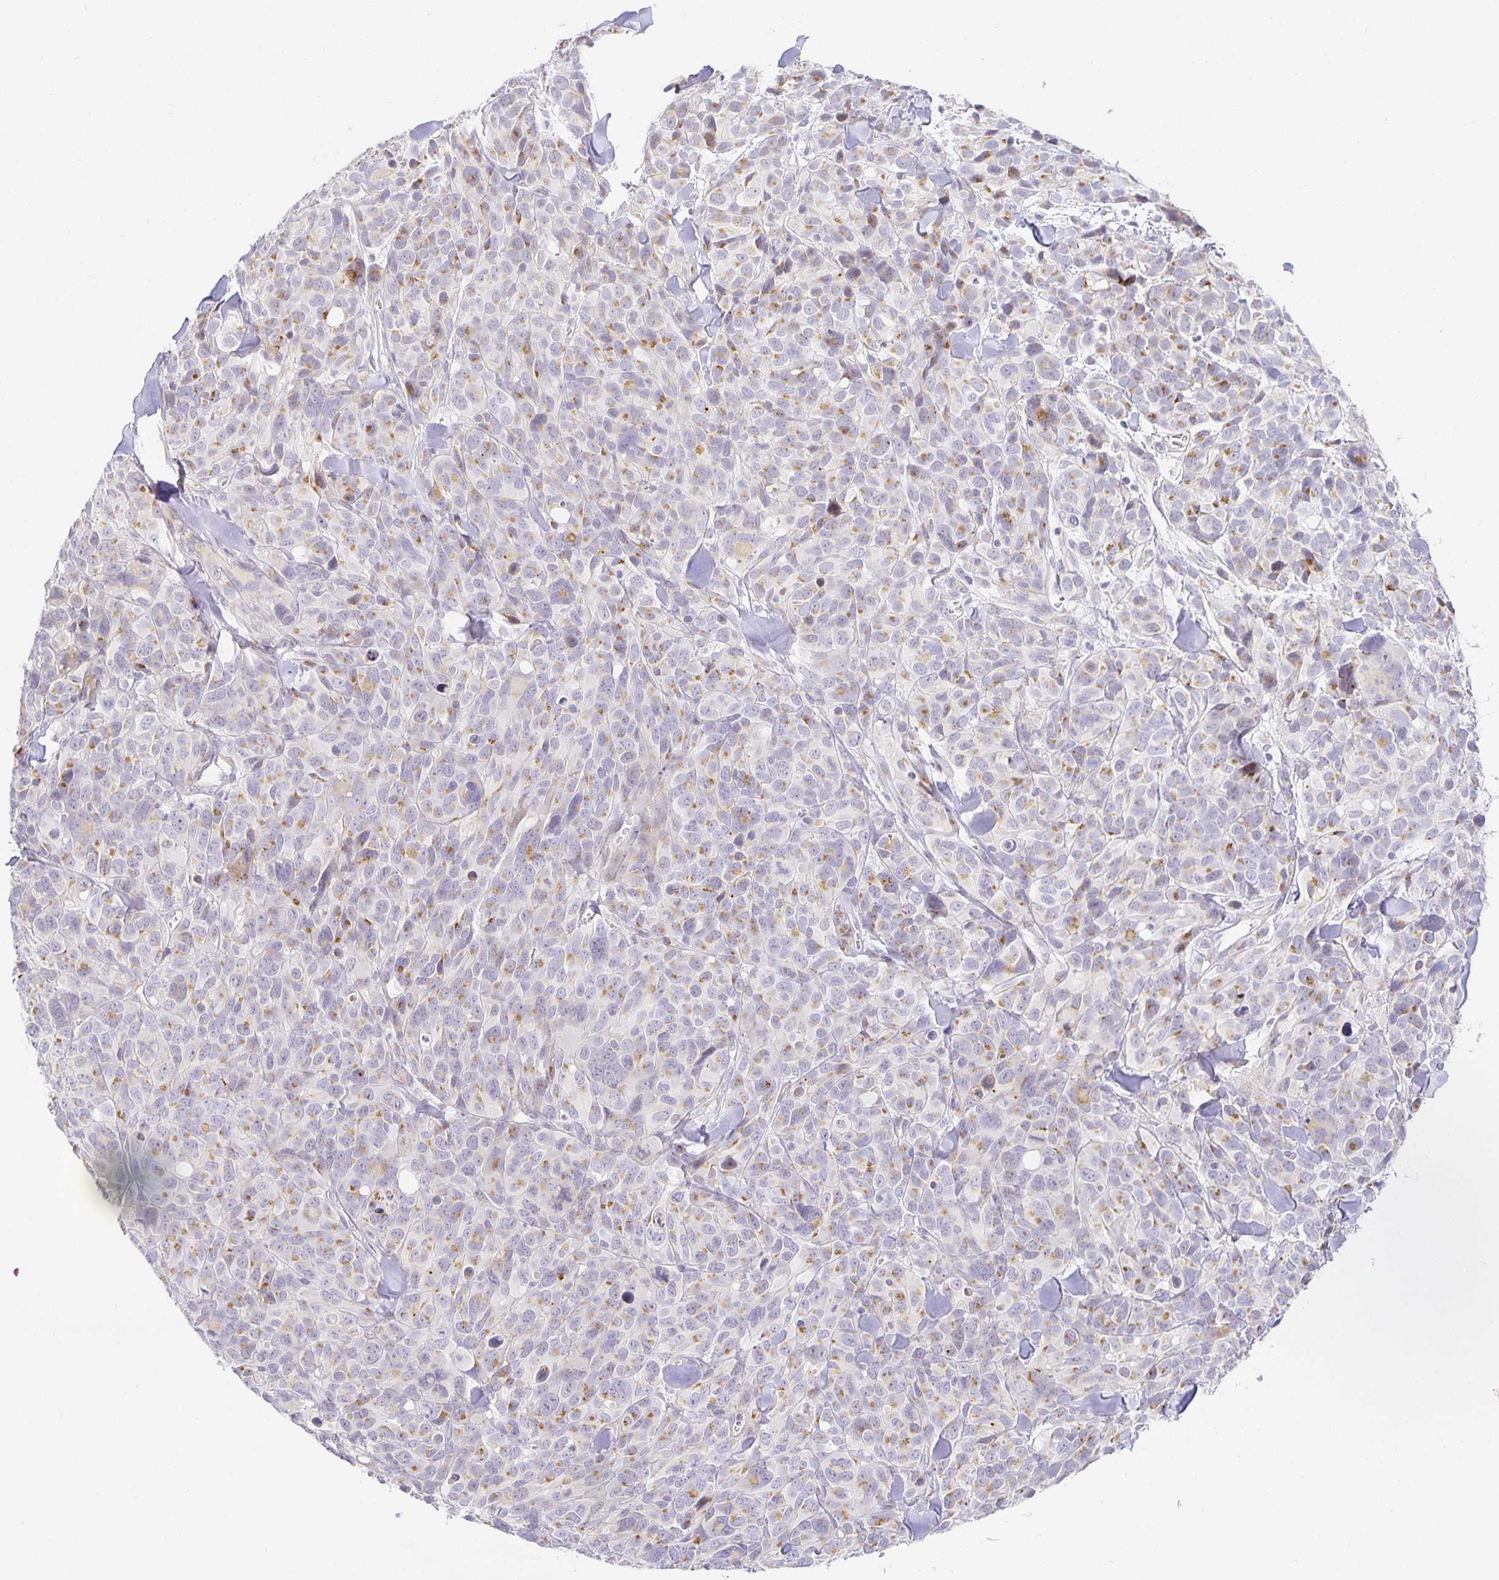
{"staining": {"intensity": "weak", "quantity": "25%-75%", "location": "cytoplasmic/membranous"}, "tissue": "melanoma", "cell_type": "Tumor cells", "image_type": "cancer", "snomed": [{"axis": "morphology", "description": "Malignant melanoma, NOS"}, {"axis": "topography", "description": "Skin"}], "caption": "A low amount of weak cytoplasmic/membranous positivity is present in about 25%-75% of tumor cells in malignant melanoma tissue.", "gene": "TJP3", "patient": {"sex": "male", "age": 51}}